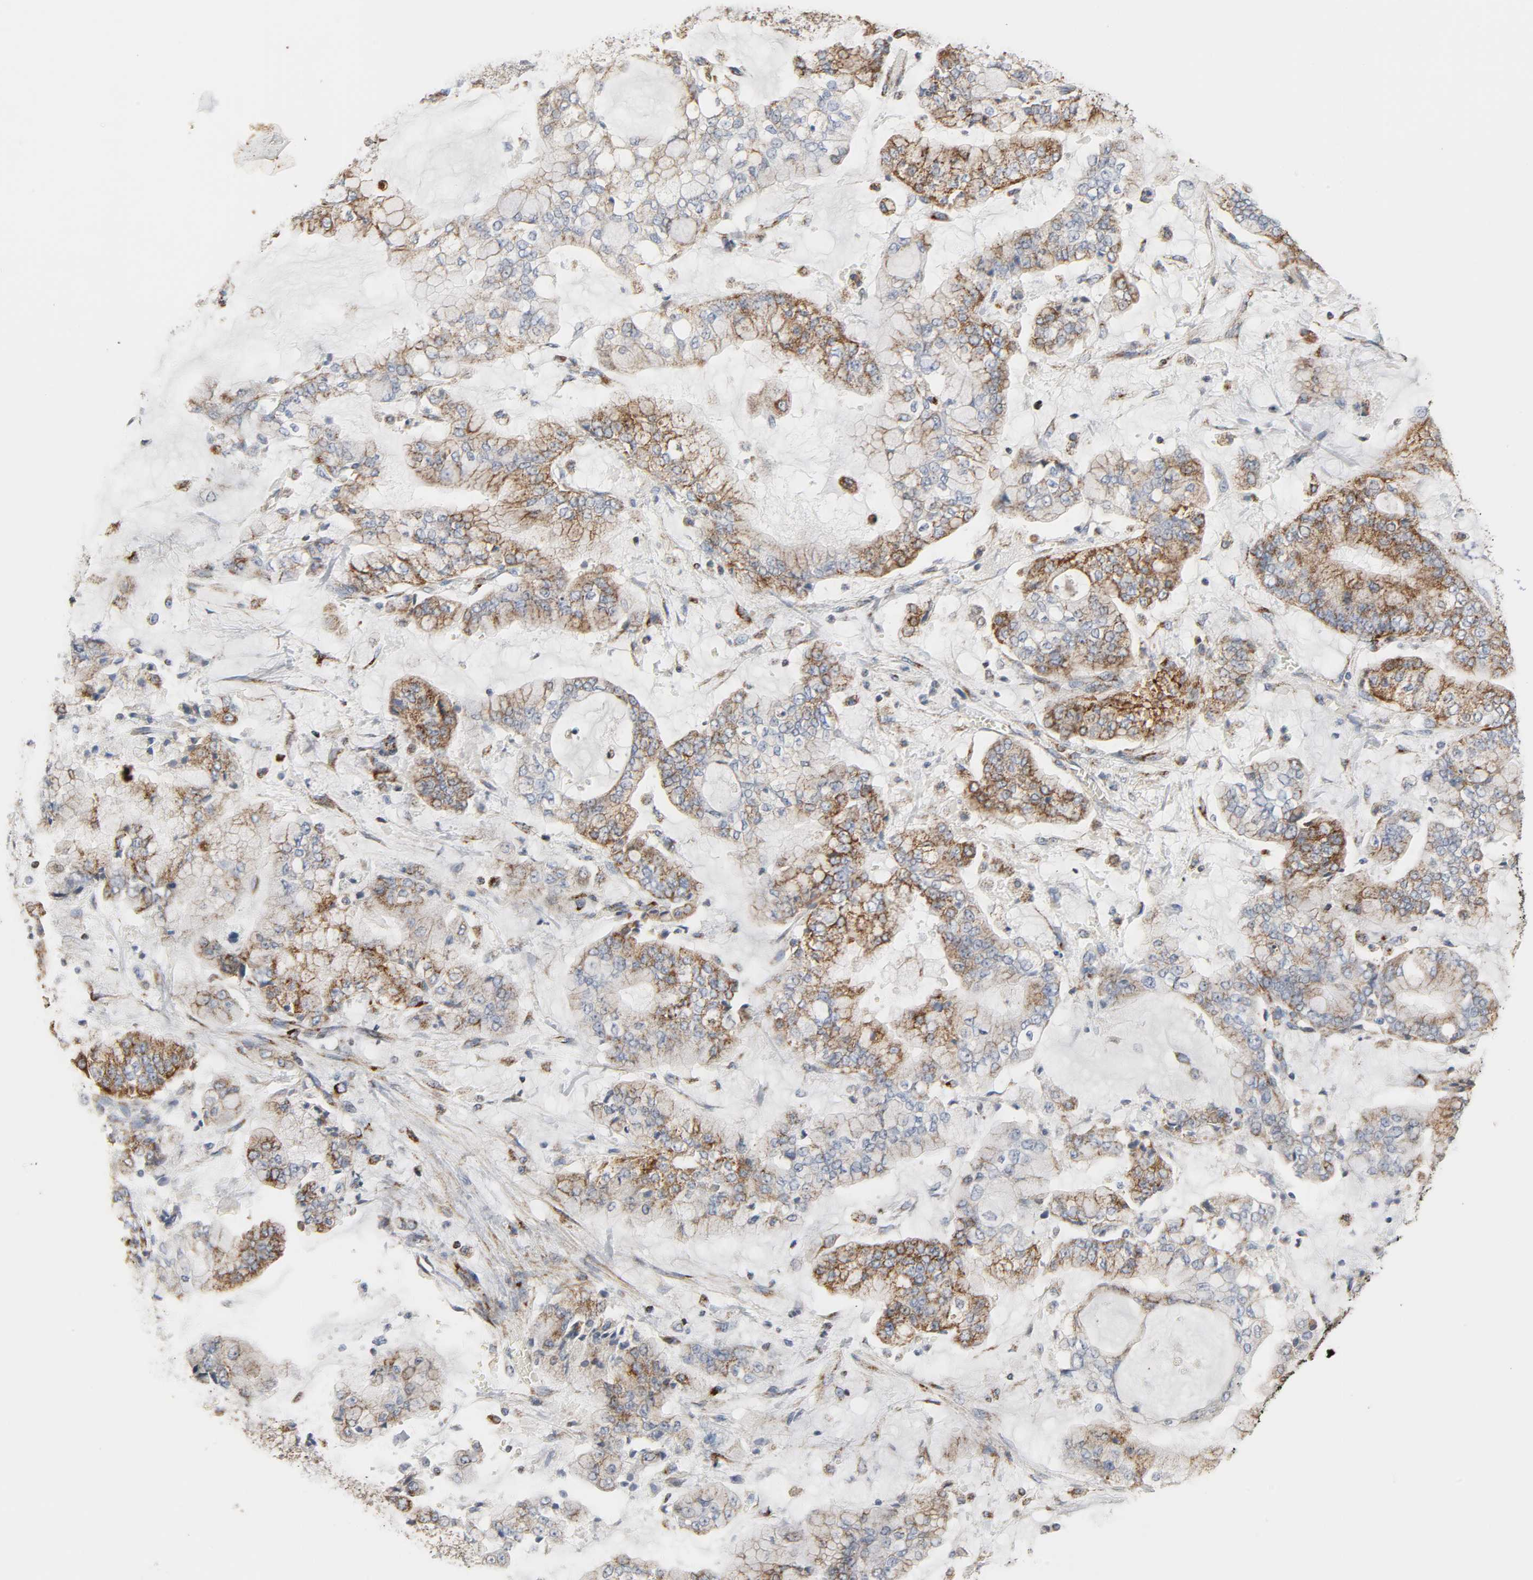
{"staining": {"intensity": "moderate", "quantity": "25%-75%", "location": "cytoplasmic/membranous"}, "tissue": "stomach cancer", "cell_type": "Tumor cells", "image_type": "cancer", "snomed": [{"axis": "morphology", "description": "Normal tissue, NOS"}, {"axis": "morphology", "description": "Adenocarcinoma, NOS"}, {"axis": "topography", "description": "Stomach, upper"}, {"axis": "topography", "description": "Stomach"}], "caption": "A brown stain labels moderate cytoplasmic/membranous positivity of a protein in adenocarcinoma (stomach) tumor cells.", "gene": "ACAT1", "patient": {"sex": "male", "age": 76}}